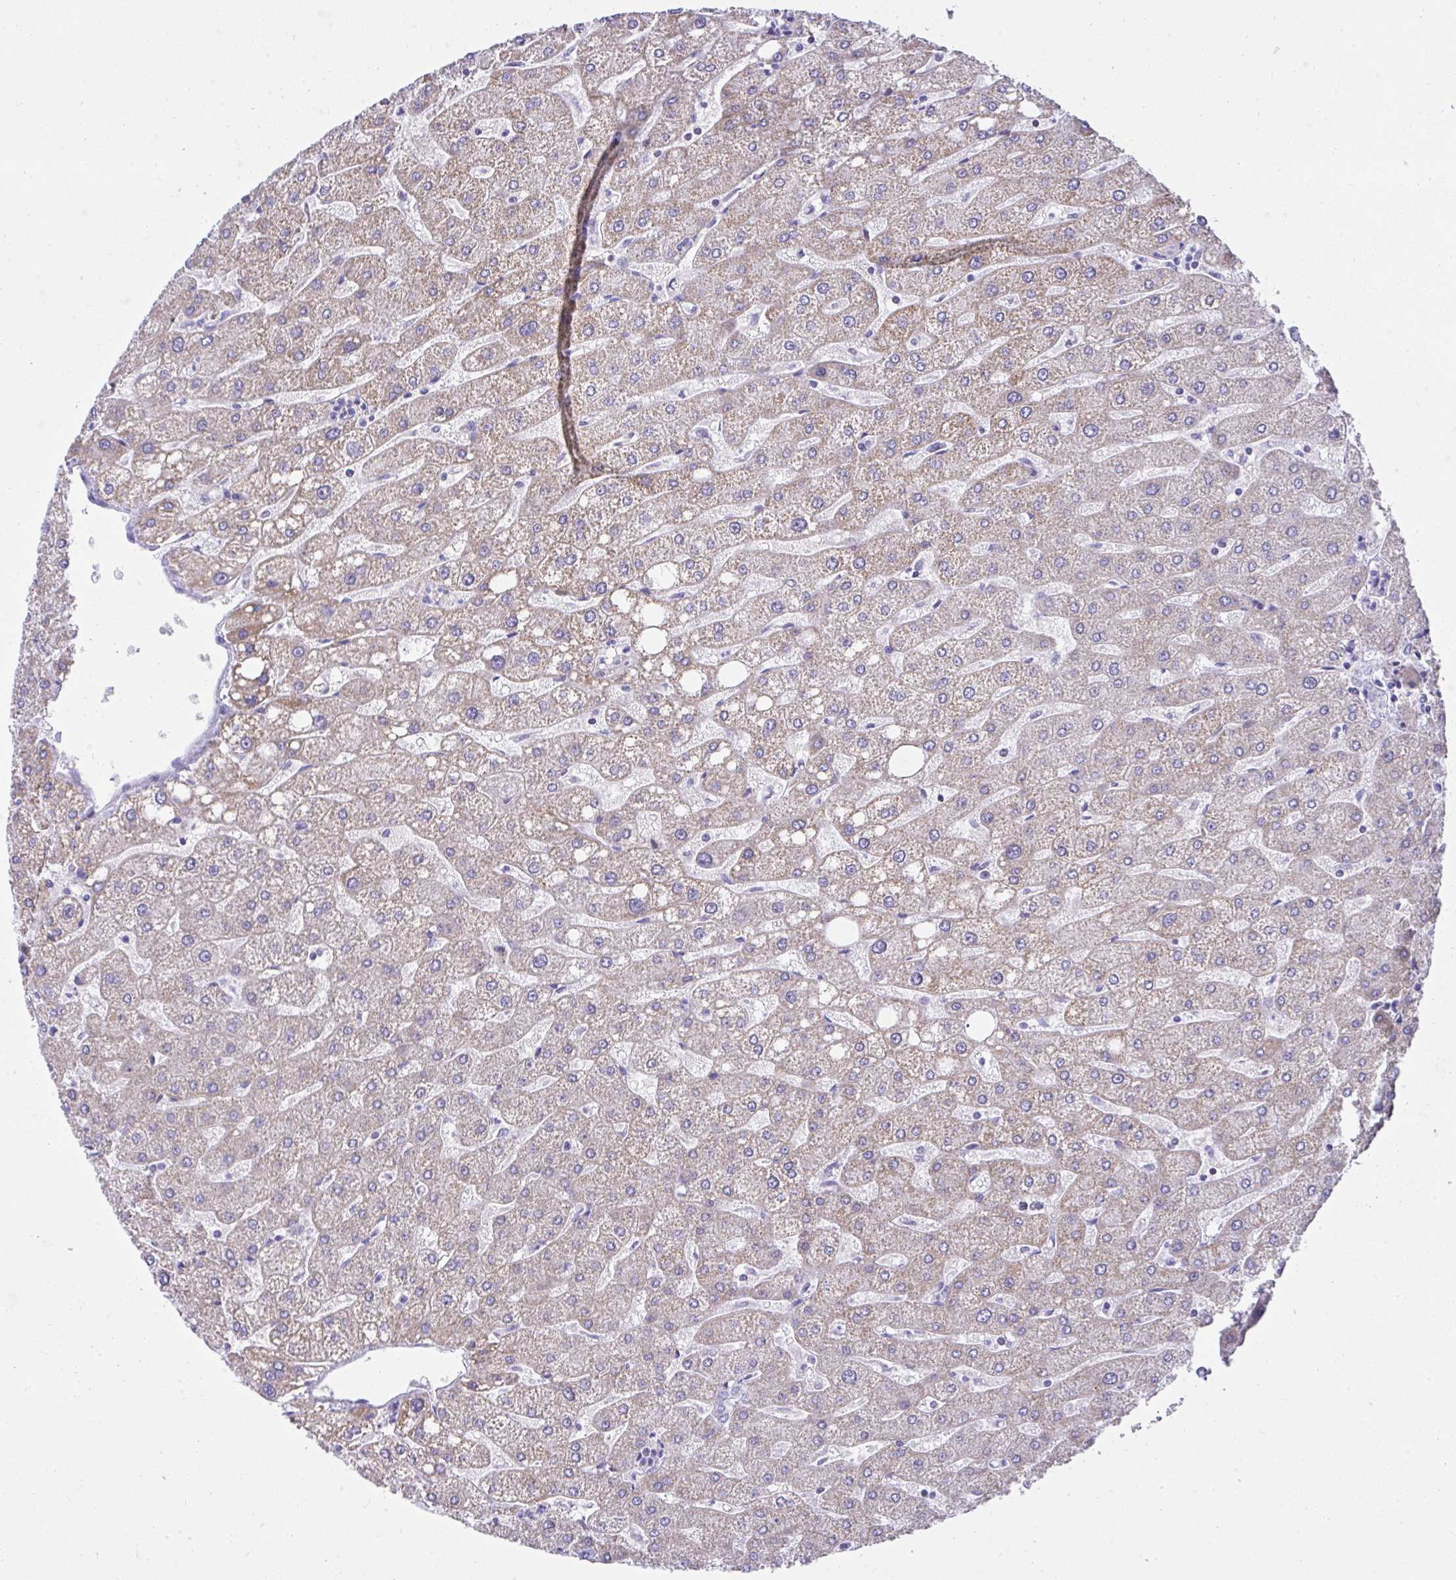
{"staining": {"intensity": "negative", "quantity": "none", "location": "none"}, "tissue": "liver", "cell_type": "Cholangiocytes", "image_type": "normal", "snomed": [{"axis": "morphology", "description": "Normal tissue, NOS"}, {"axis": "topography", "description": "Liver"}], "caption": "High power microscopy histopathology image of an immunohistochemistry (IHC) micrograph of benign liver, revealing no significant staining in cholangiocytes.", "gene": "RNF183", "patient": {"sex": "male", "age": 67}}